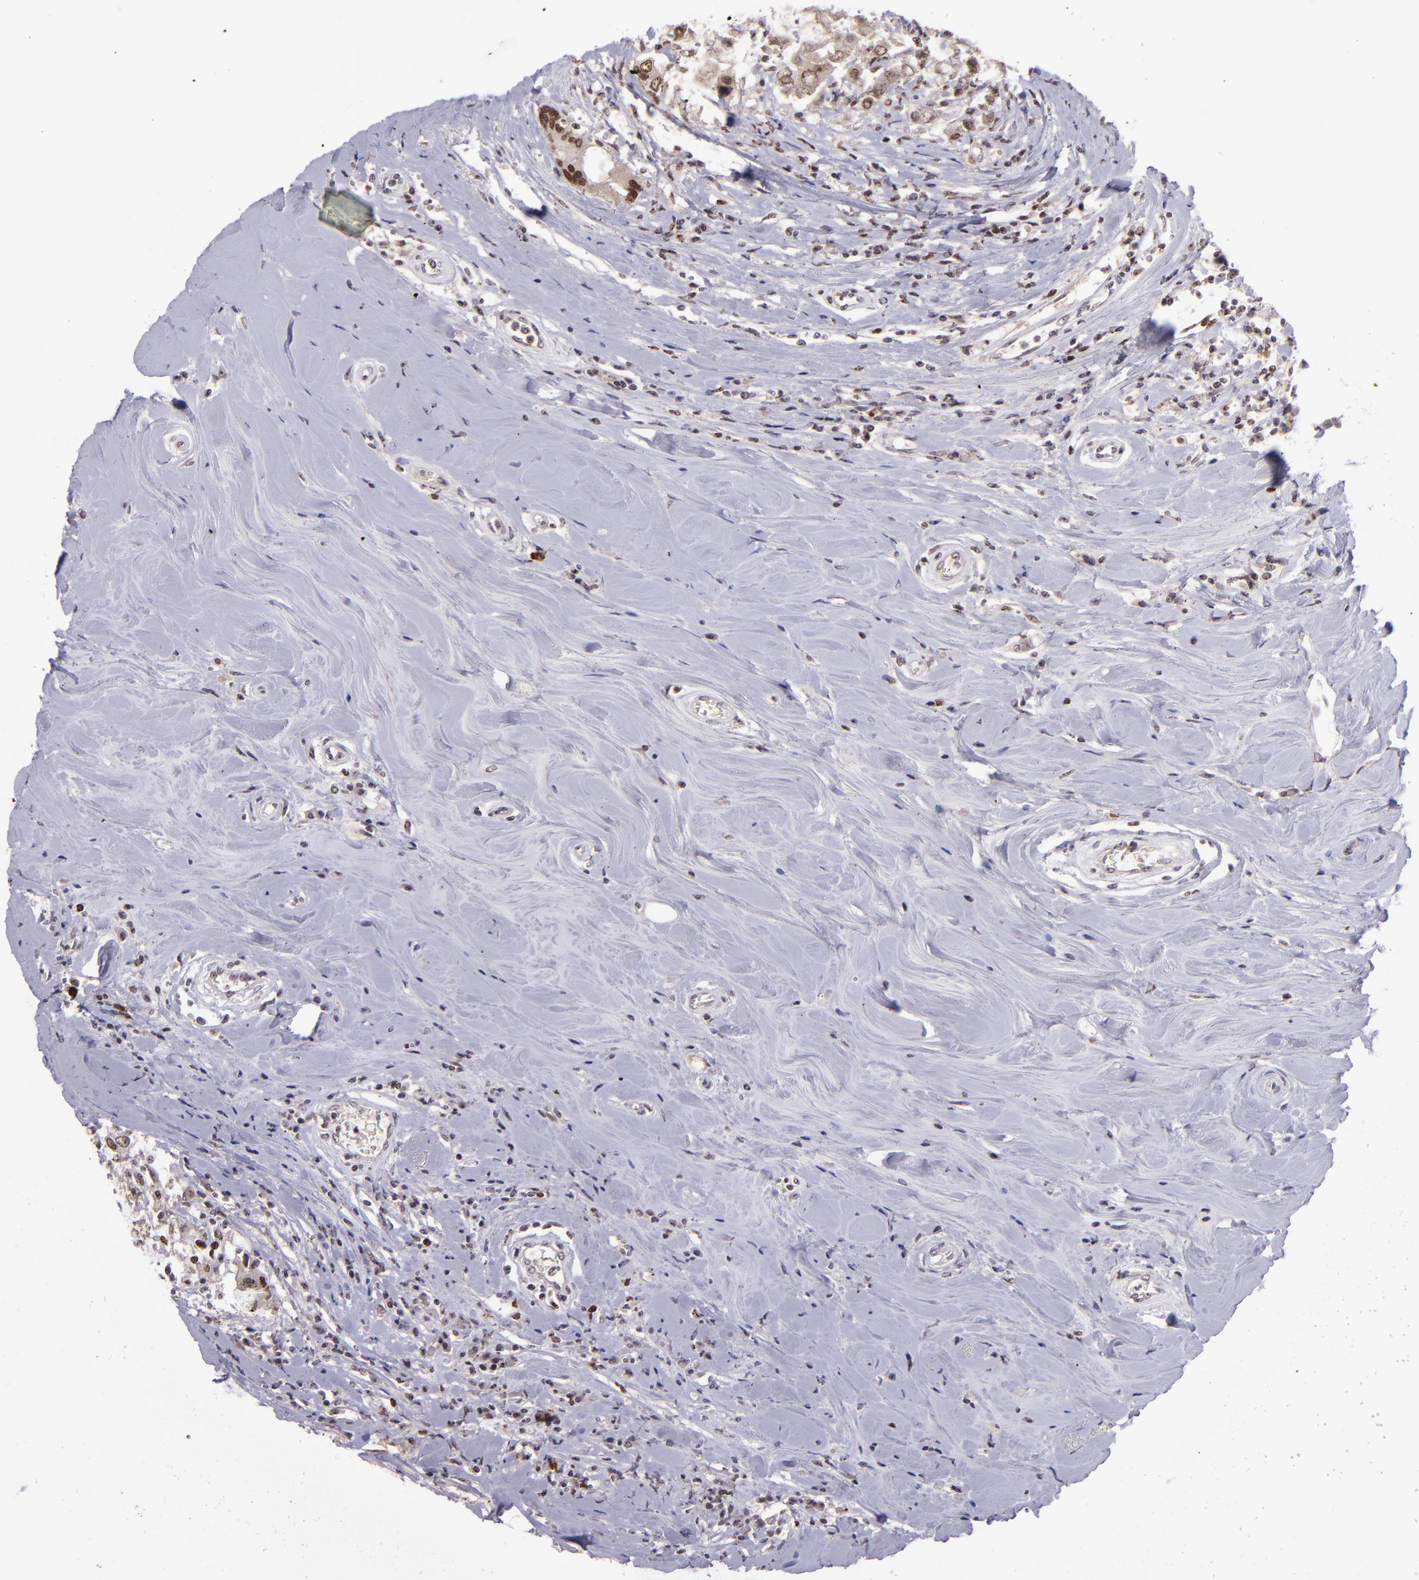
{"staining": {"intensity": "moderate", "quantity": ">75%", "location": "cytoplasmic/membranous,nuclear"}, "tissue": "breast cancer", "cell_type": "Tumor cells", "image_type": "cancer", "snomed": [{"axis": "morphology", "description": "Duct carcinoma"}, {"axis": "topography", "description": "Breast"}], "caption": "The image reveals immunohistochemical staining of breast intraductal carcinoma. There is moderate cytoplasmic/membranous and nuclear staining is identified in approximately >75% of tumor cells. (DAB (3,3'-diaminobenzidine) = brown stain, brightfield microscopy at high magnification).", "gene": "PCNX4", "patient": {"sex": "female", "age": 27}}